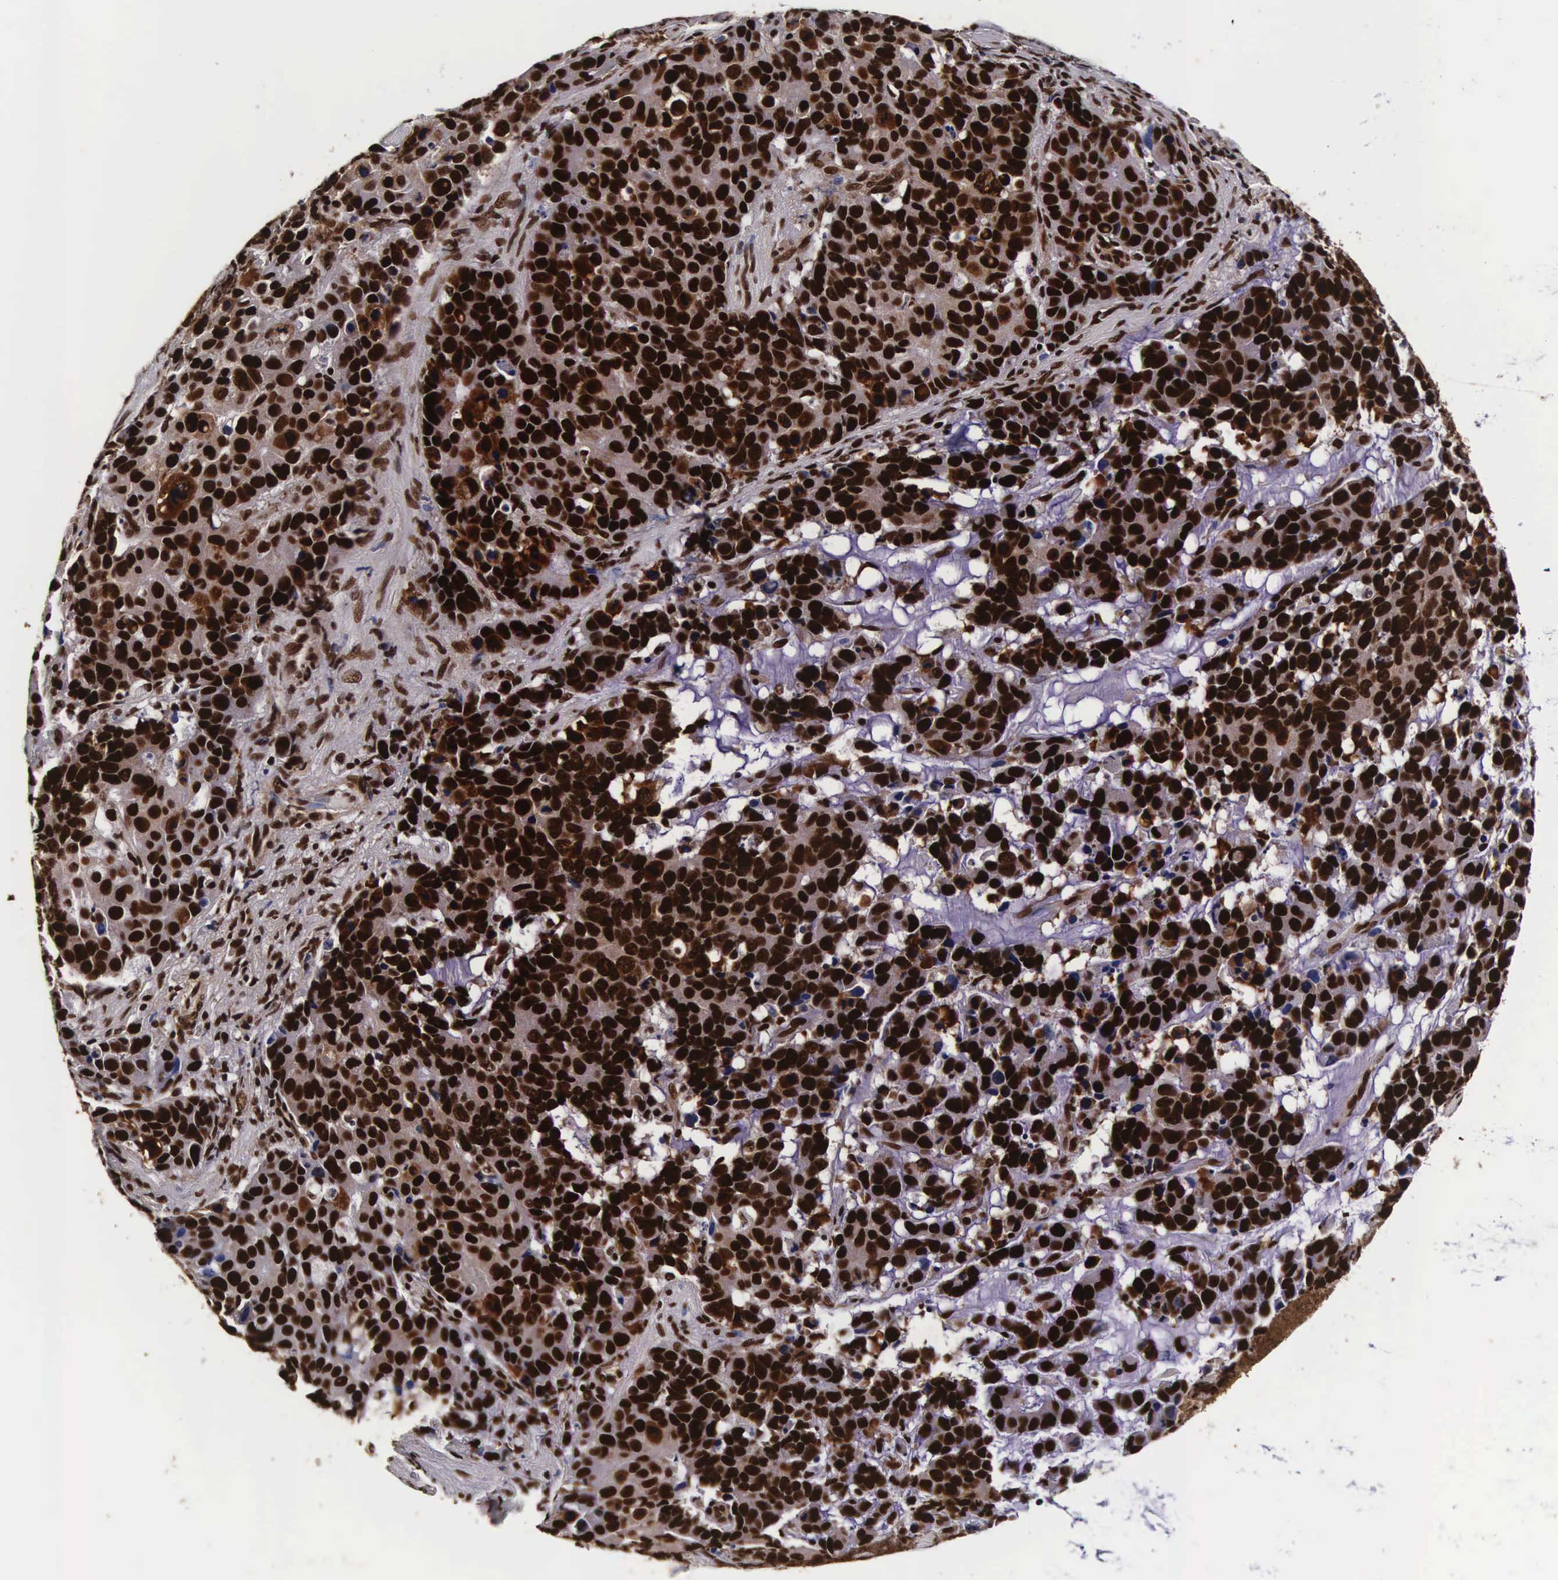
{"staining": {"intensity": "strong", "quantity": ">75%", "location": "cytoplasmic/membranous,nuclear"}, "tissue": "stomach cancer", "cell_type": "Tumor cells", "image_type": "cancer", "snomed": [{"axis": "morphology", "description": "Adenocarcinoma, NOS"}, {"axis": "topography", "description": "Stomach, upper"}], "caption": "This is a histology image of immunohistochemistry (IHC) staining of stomach cancer, which shows strong staining in the cytoplasmic/membranous and nuclear of tumor cells.", "gene": "PABPN1", "patient": {"sex": "male", "age": 71}}